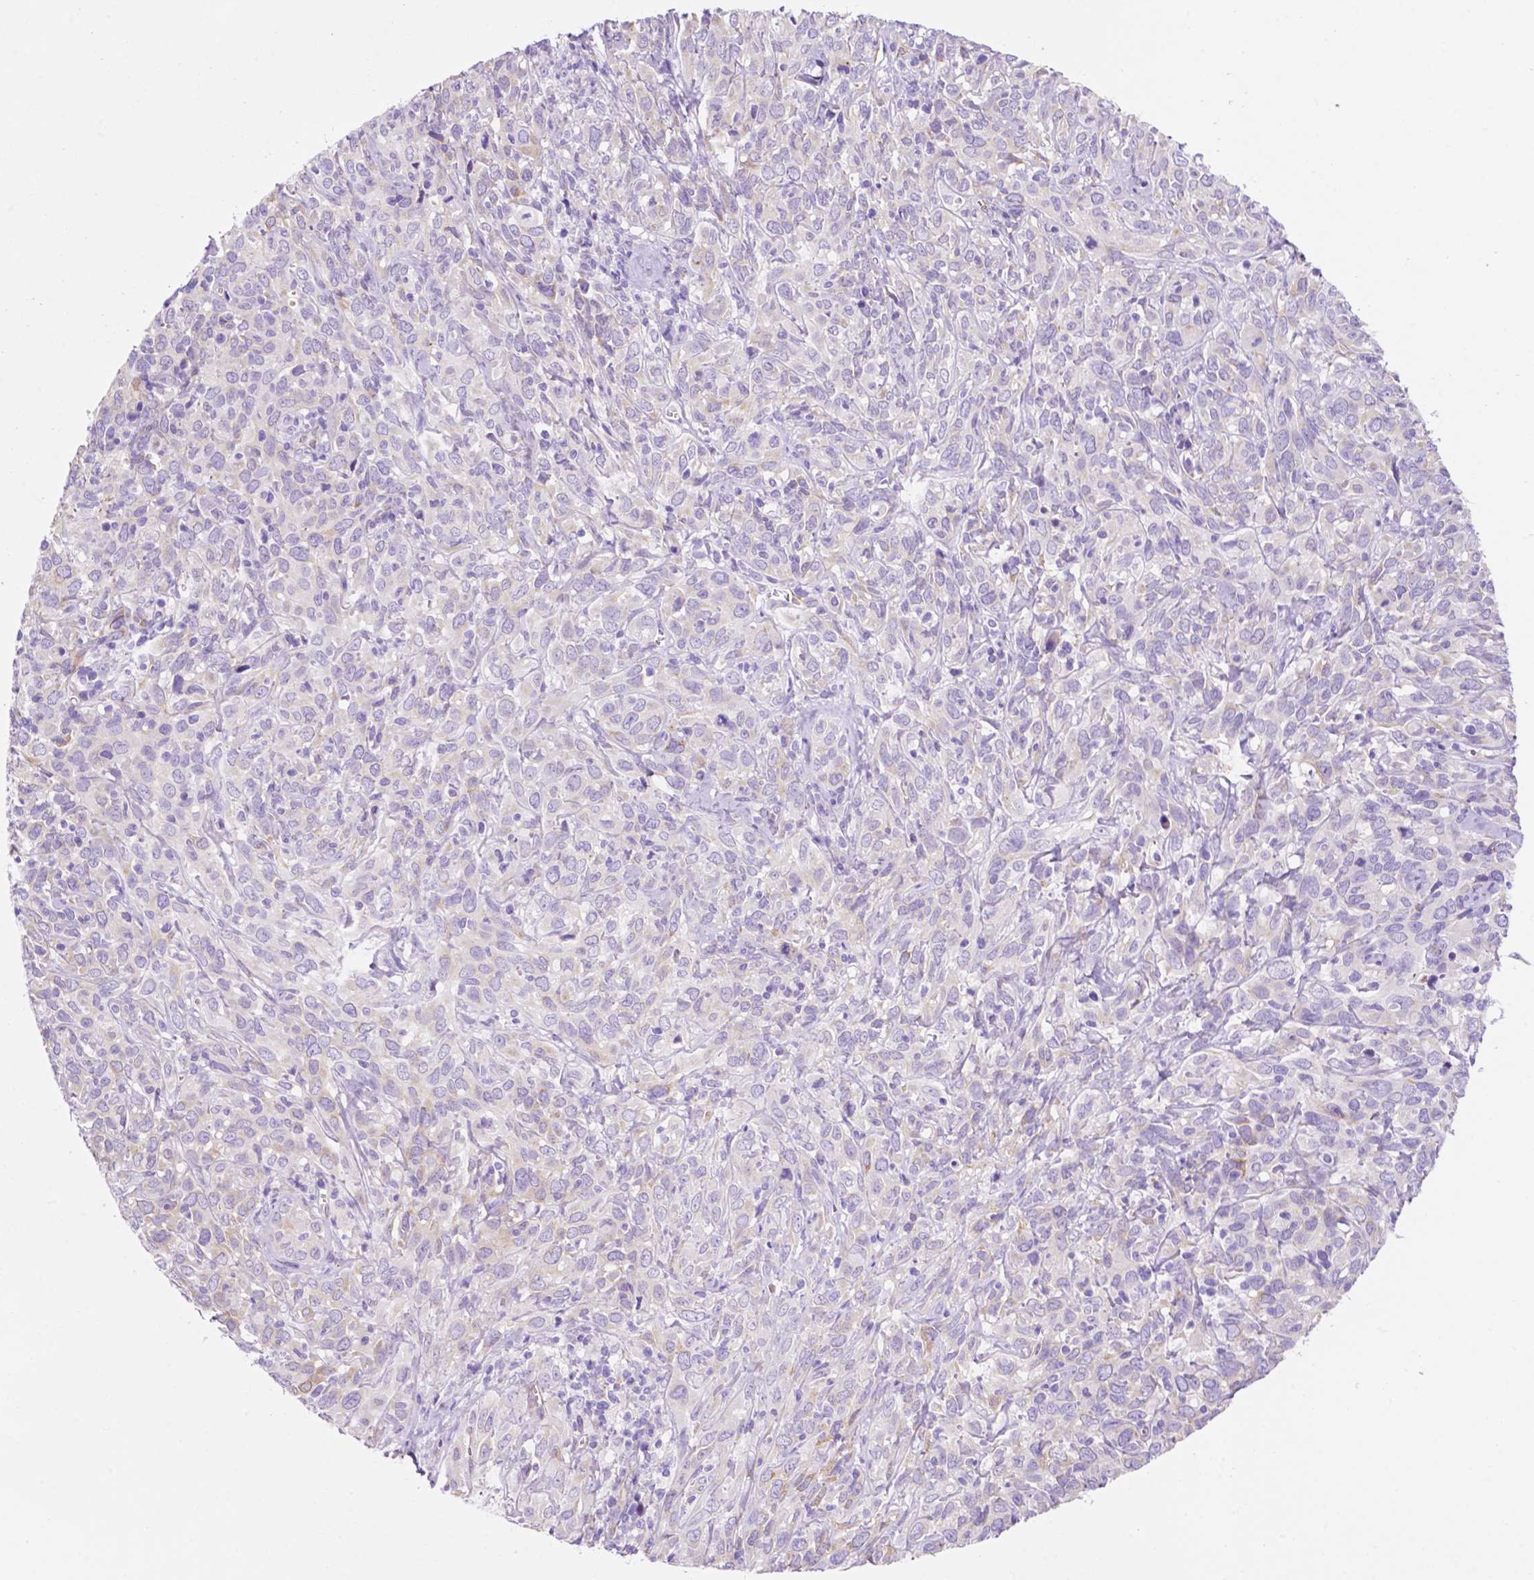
{"staining": {"intensity": "moderate", "quantity": "<25%", "location": "cytoplasmic/membranous"}, "tissue": "cervical cancer", "cell_type": "Tumor cells", "image_type": "cancer", "snomed": [{"axis": "morphology", "description": "Normal tissue, NOS"}, {"axis": "morphology", "description": "Squamous cell carcinoma, NOS"}, {"axis": "topography", "description": "Cervix"}], "caption": "Brown immunohistochemical staining in cervical cancer (squamous cell carcinoma) reveals moderate cytoplasmic/membranous expression in about <25% of tumor cells.", "gene": "CEACAM7", "patient": {"sex": "female", "age": 51}}